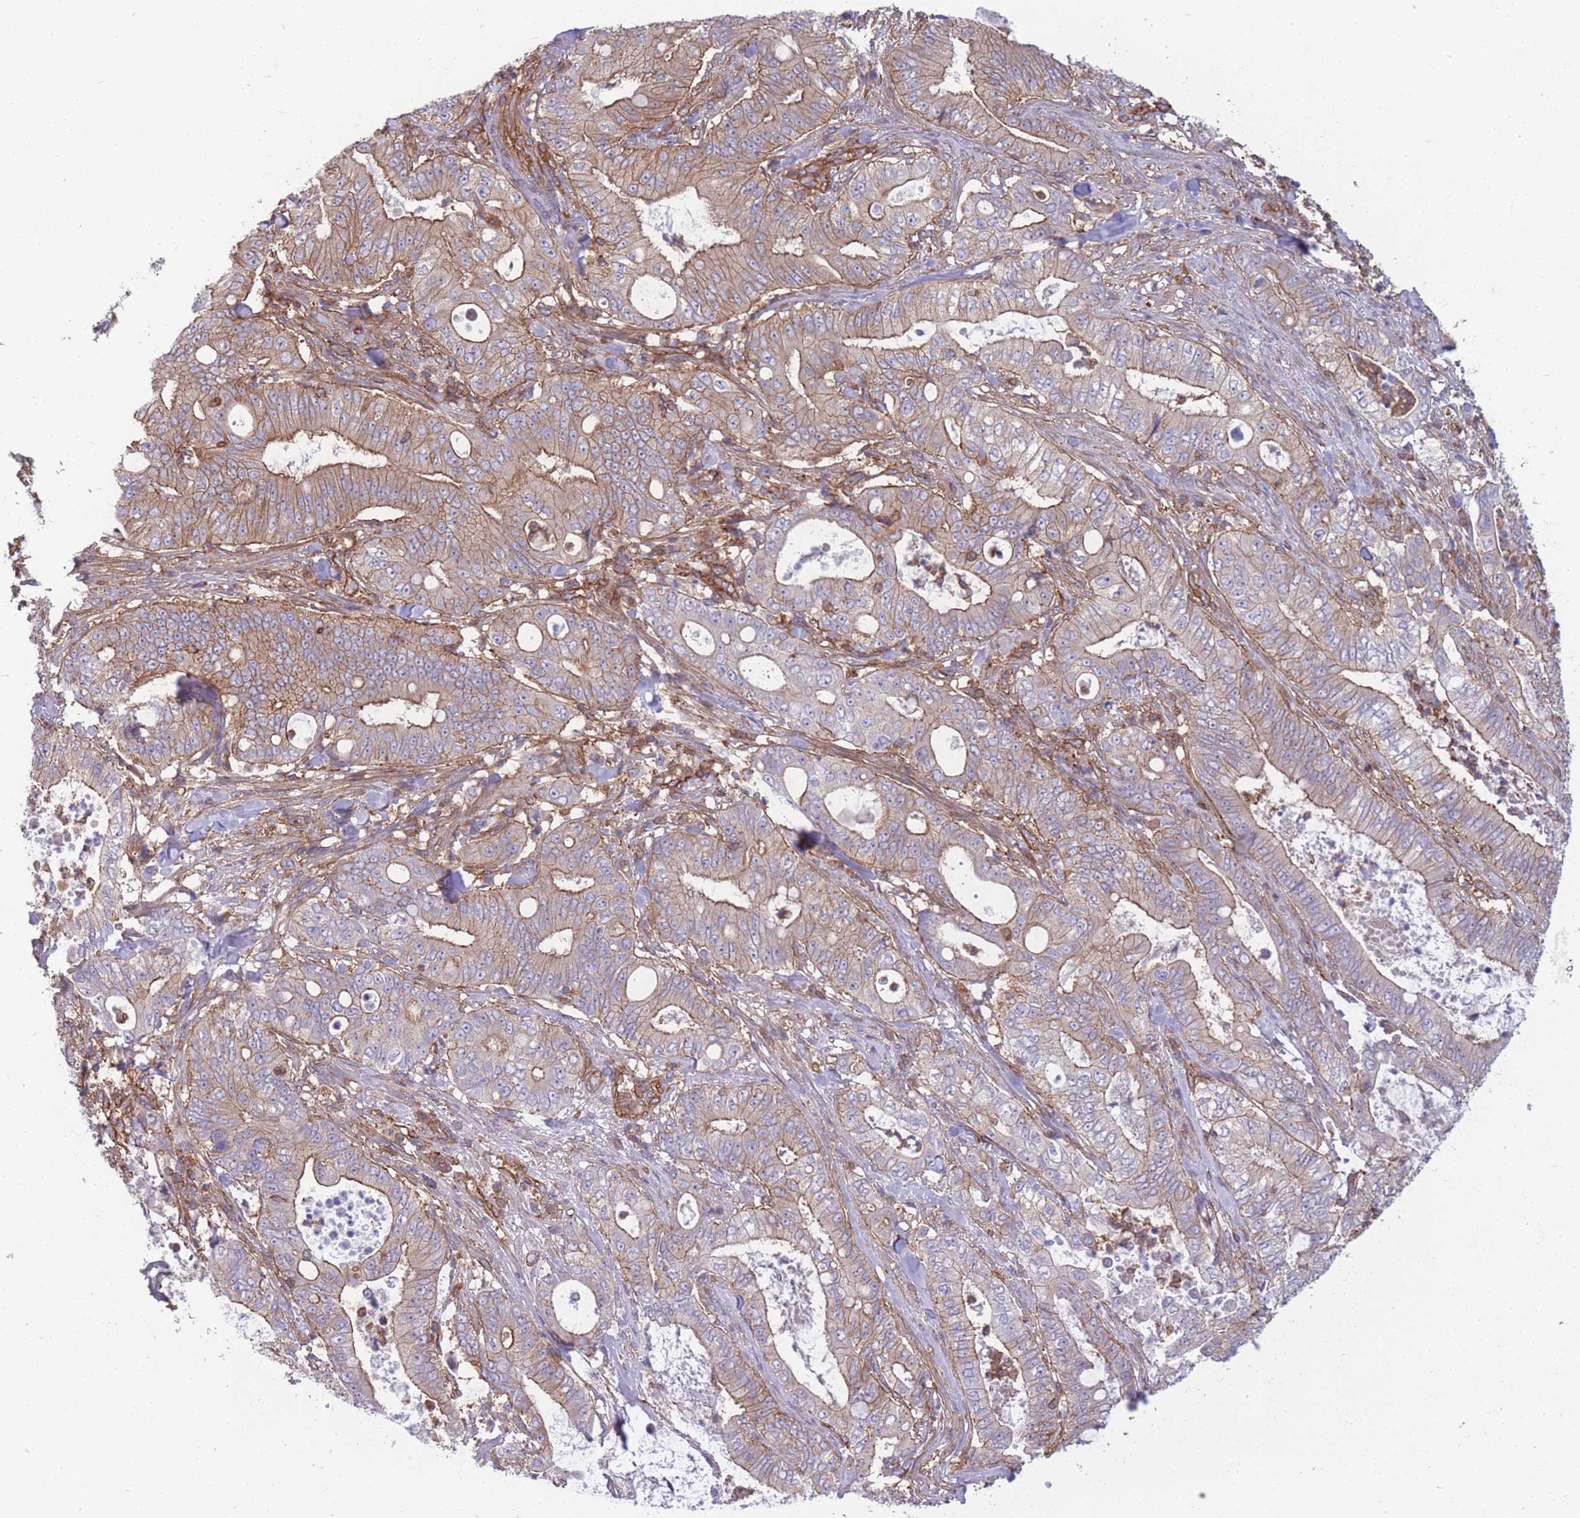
{"staining": {"intensity": "moderate", "quantity": ">75%", "location": "cytoplasmic/membranous"}, "tissue": "pancreatic cancer", "cell_type": "Tumor cells", "image_type": "cancer", "snomed": [{"axis": "morphology", "description": "Adenocarcinoma, NOS"}, {"axis": "topography", "description": "Pancreas"}], "caption": "Immunohistochemical staining of adenocarcinoma (pancreatic) demonstrates medium levels of moderate cytoplasmic/membranous staining in about >75% of tumor cells. The staining was performed using DAB (3,3'-diaminobenzidine) to visualize the protein expression in brown, while the nuclei were stained in blue with hematoxylin (Magnification: 20x).", "gene": "GGA1", "patient": {"sex": "male", "age": 71}}